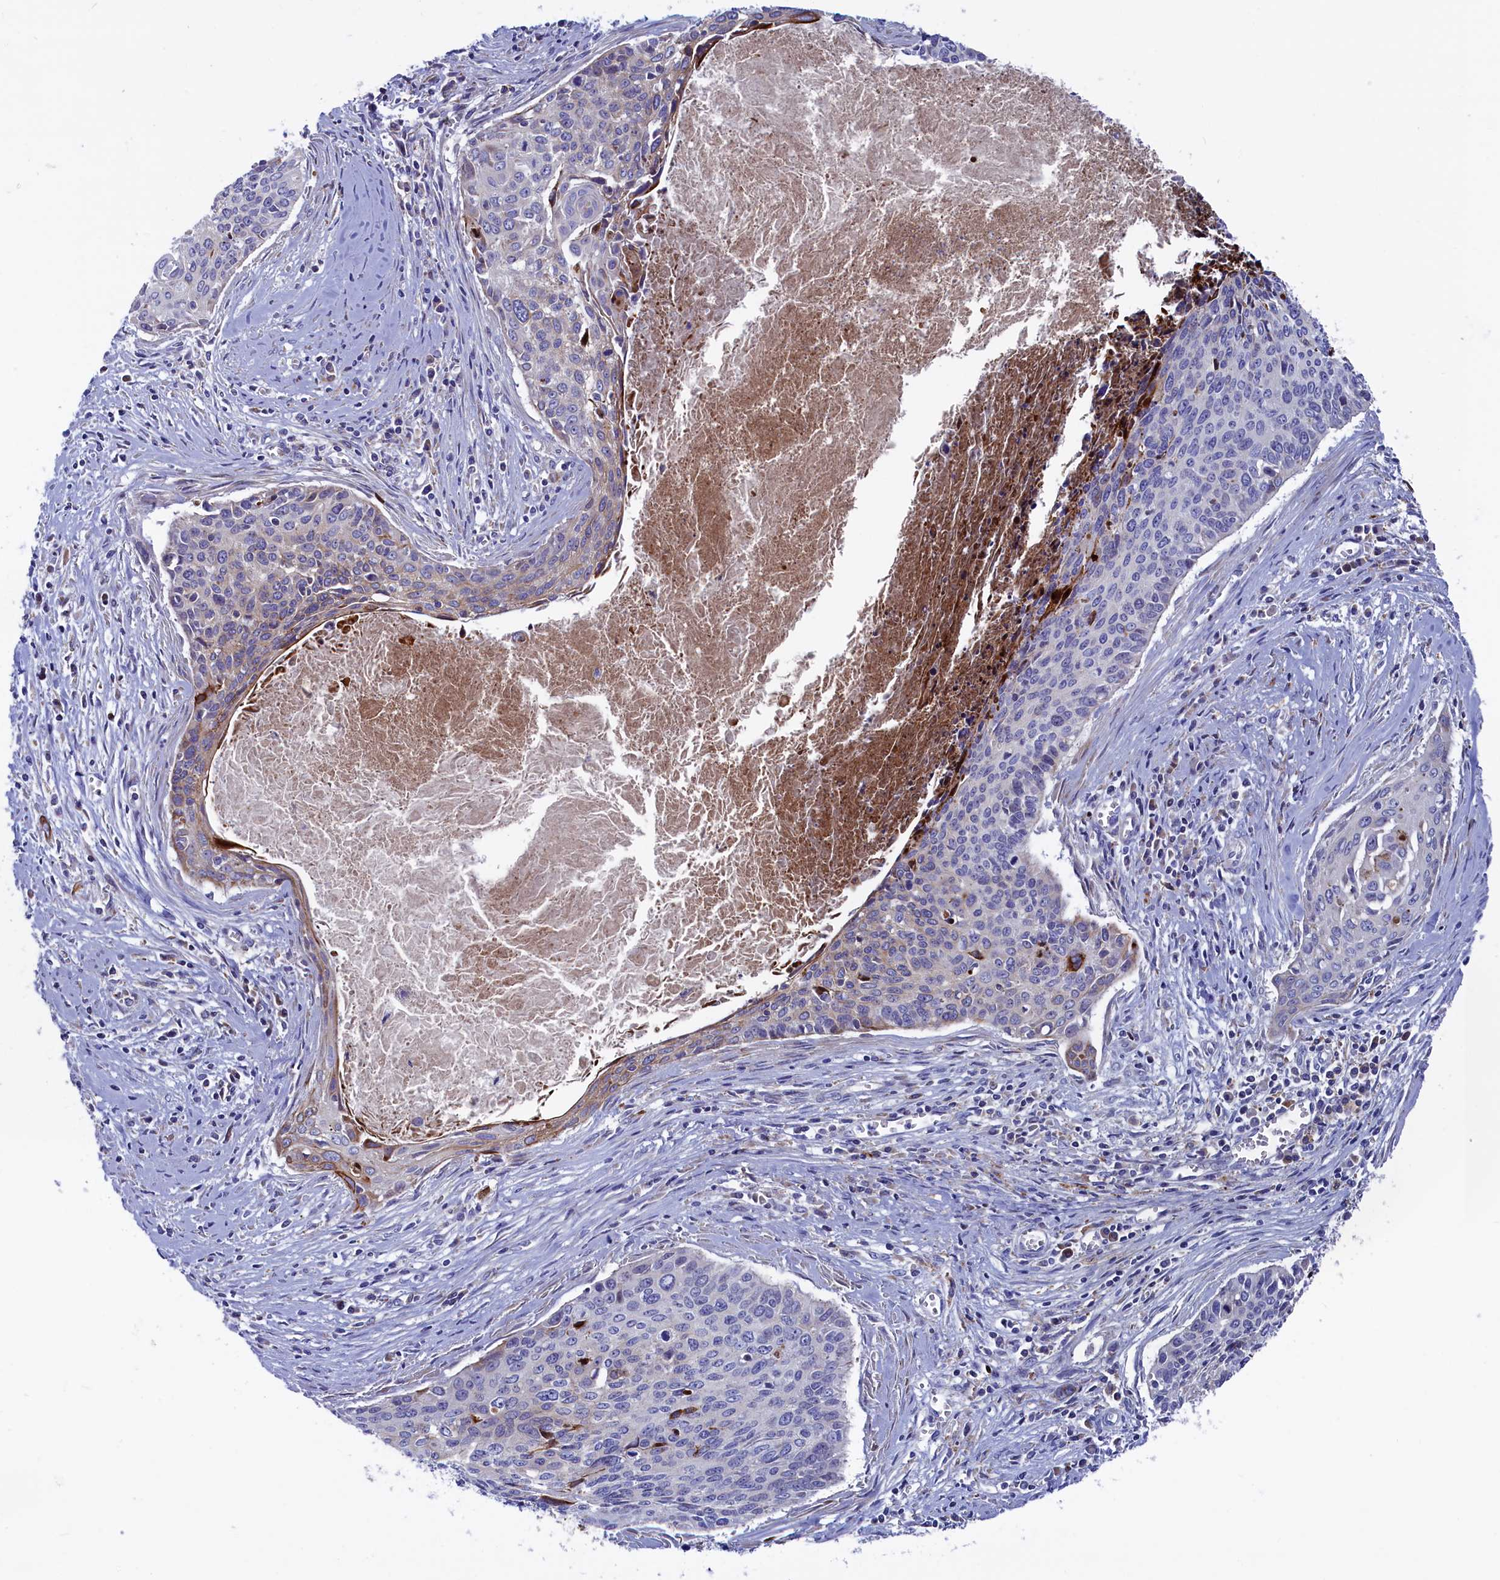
{"staining": {"intensity": "weak", "quantity": "<25%", "location": "cytoplasmic/membranous"}, "tissue": "cervical cancer", "cell_type": "Tumor cells", "image_type": "cancer", "snomed": [{"axis": "morphology", "description": "Squamous cell carcinoma, NOS"}, {"axis": "topography", "description": "Cervix"}], "caption": "Protein analysis of cervical squamous cell carcinoma displays no significant expression in tumor cells.", "gene": "NUDT7", "patient": {"sex": "female", "age": 55}}